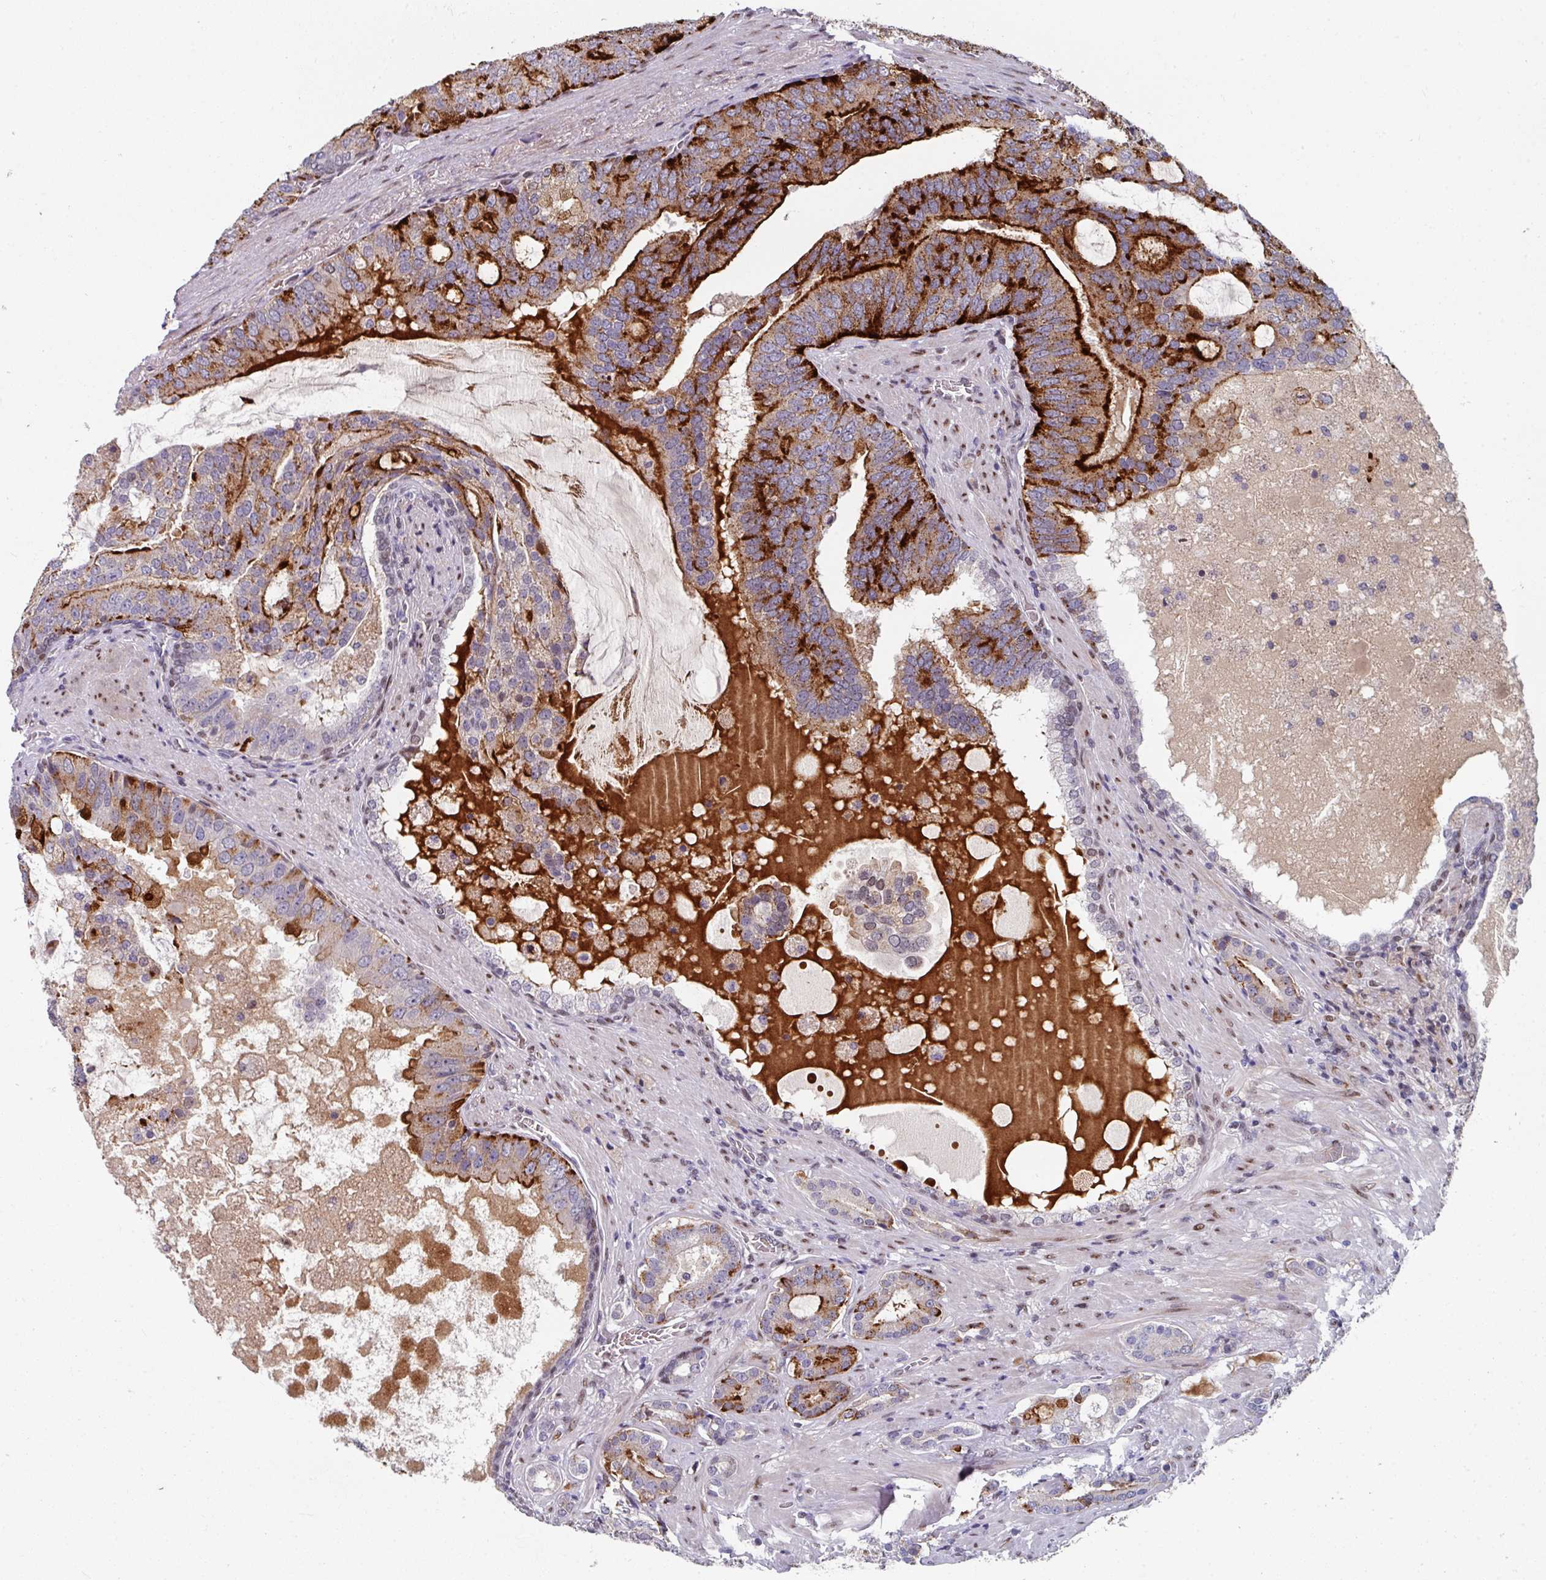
{"staining": {"intensity": "strong", "quantity": "25%-75%", "location": "cytoplasmic/membranous"}, "tissue": "prostate cancer", "cell_type": "Tumor cells", "image_type": "cancer", "snomed": [{"axis": "morphology", "description": "Adenocarcinoma, High grade"}, {"axis": "topography", "description": "Prostate"}], "caption": "An image of prostate high-grade adenocarcinoma stained for a protein demonstrates strong cytoplasmic/membranous brown staining in tumor cells. Using DAB (brown) and hematoxylin (blue) stains, captured at high magnification using brightfield microscopy.", "gene": "CBX7", "patient": {"sex": "male", "age": 55}}